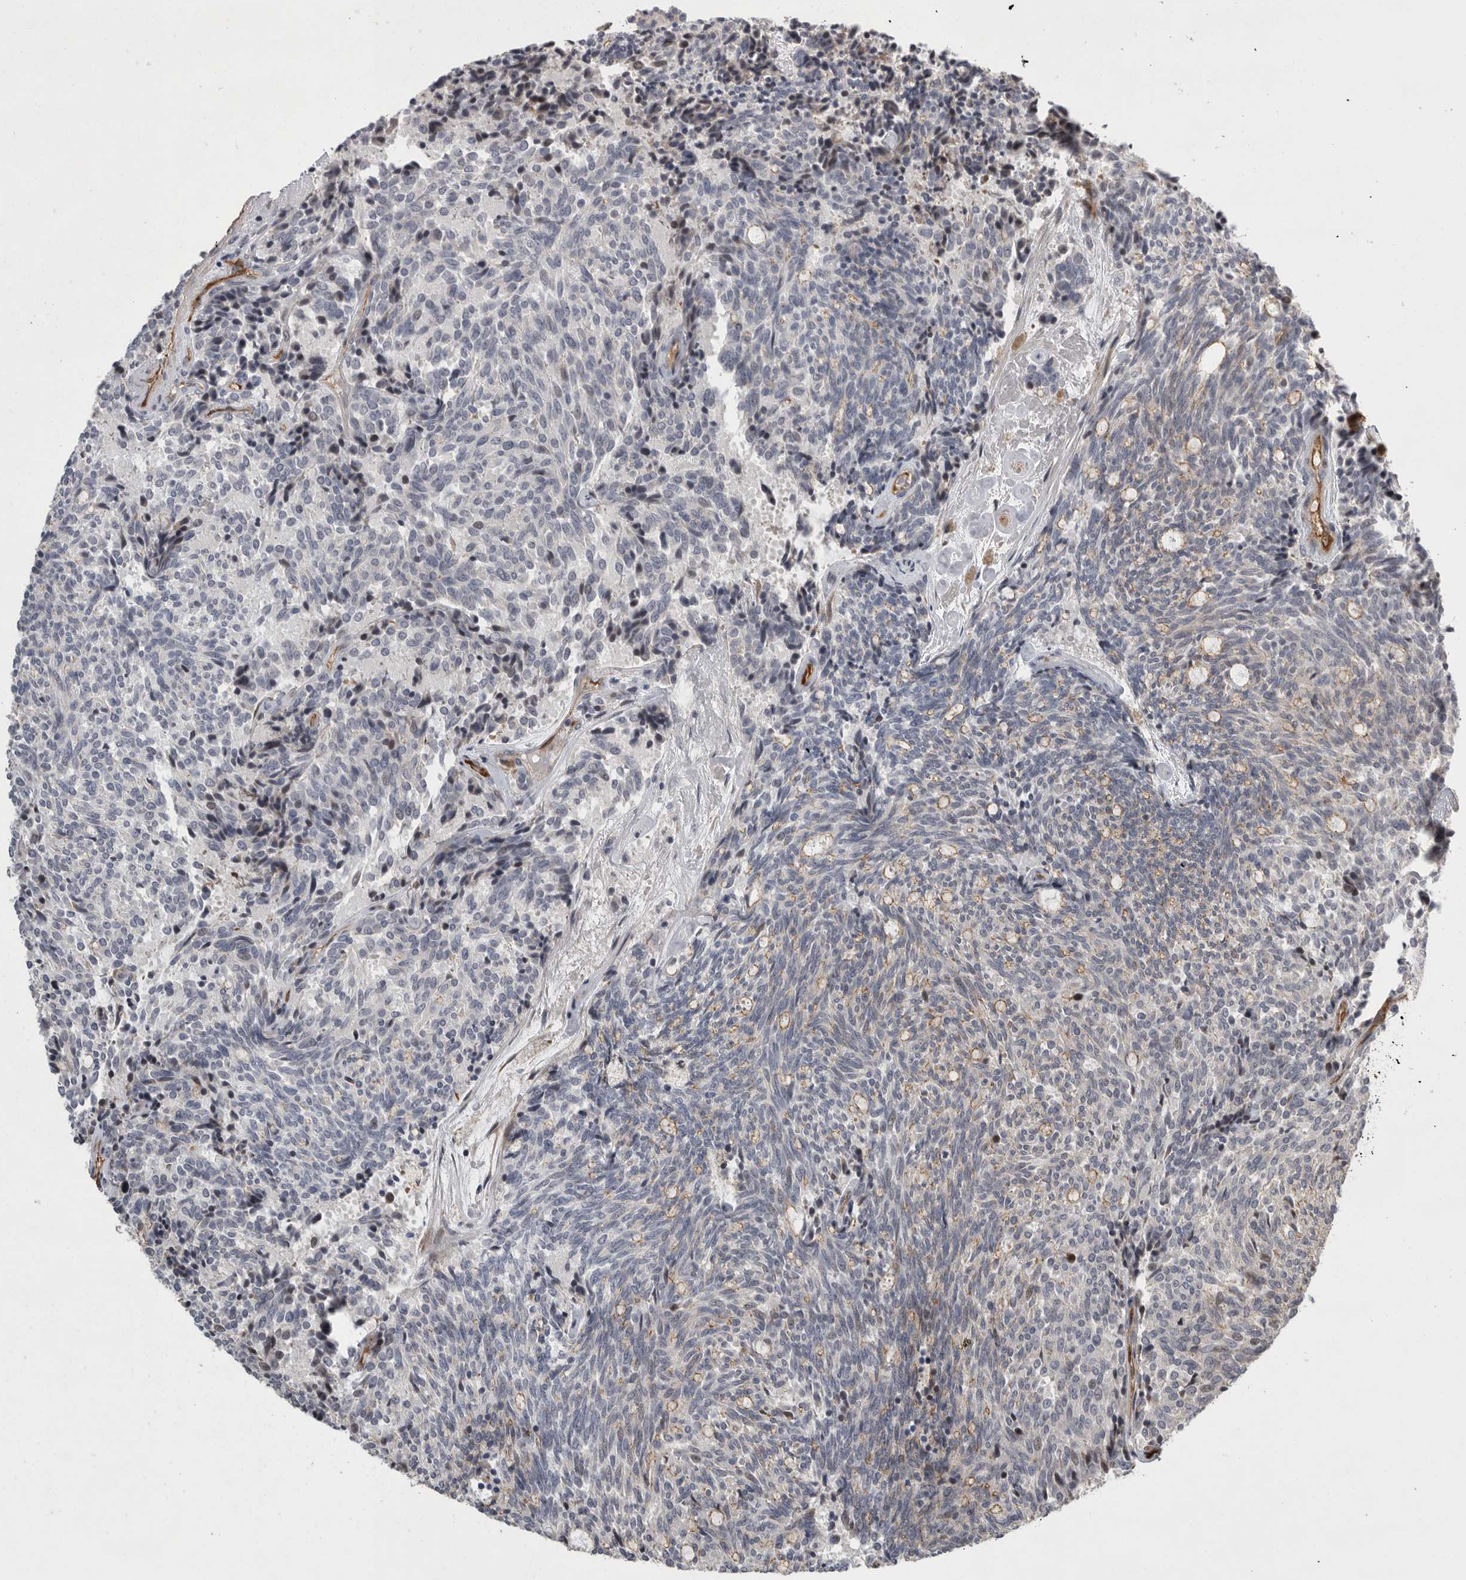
{"staining": {"intensity": "weak", "quantity": "<25%", "location": "cytoplasmic/membranous"}, "tissue": "carcinoid", "cell_type": "Tumor cells", "image_type": "cancer", "snomed": [{"axis": "morphology", "description": "Carcinoid, malignant, NOS"}, {"axis": "topography", "description": "Pancreas"}], "caption": "IHC image of human carcinoid stained for a protein (brown), which displays no expression in tumor cells.", "gene": "MPDZ", "patient": {"sex": "female", "age": 54}}